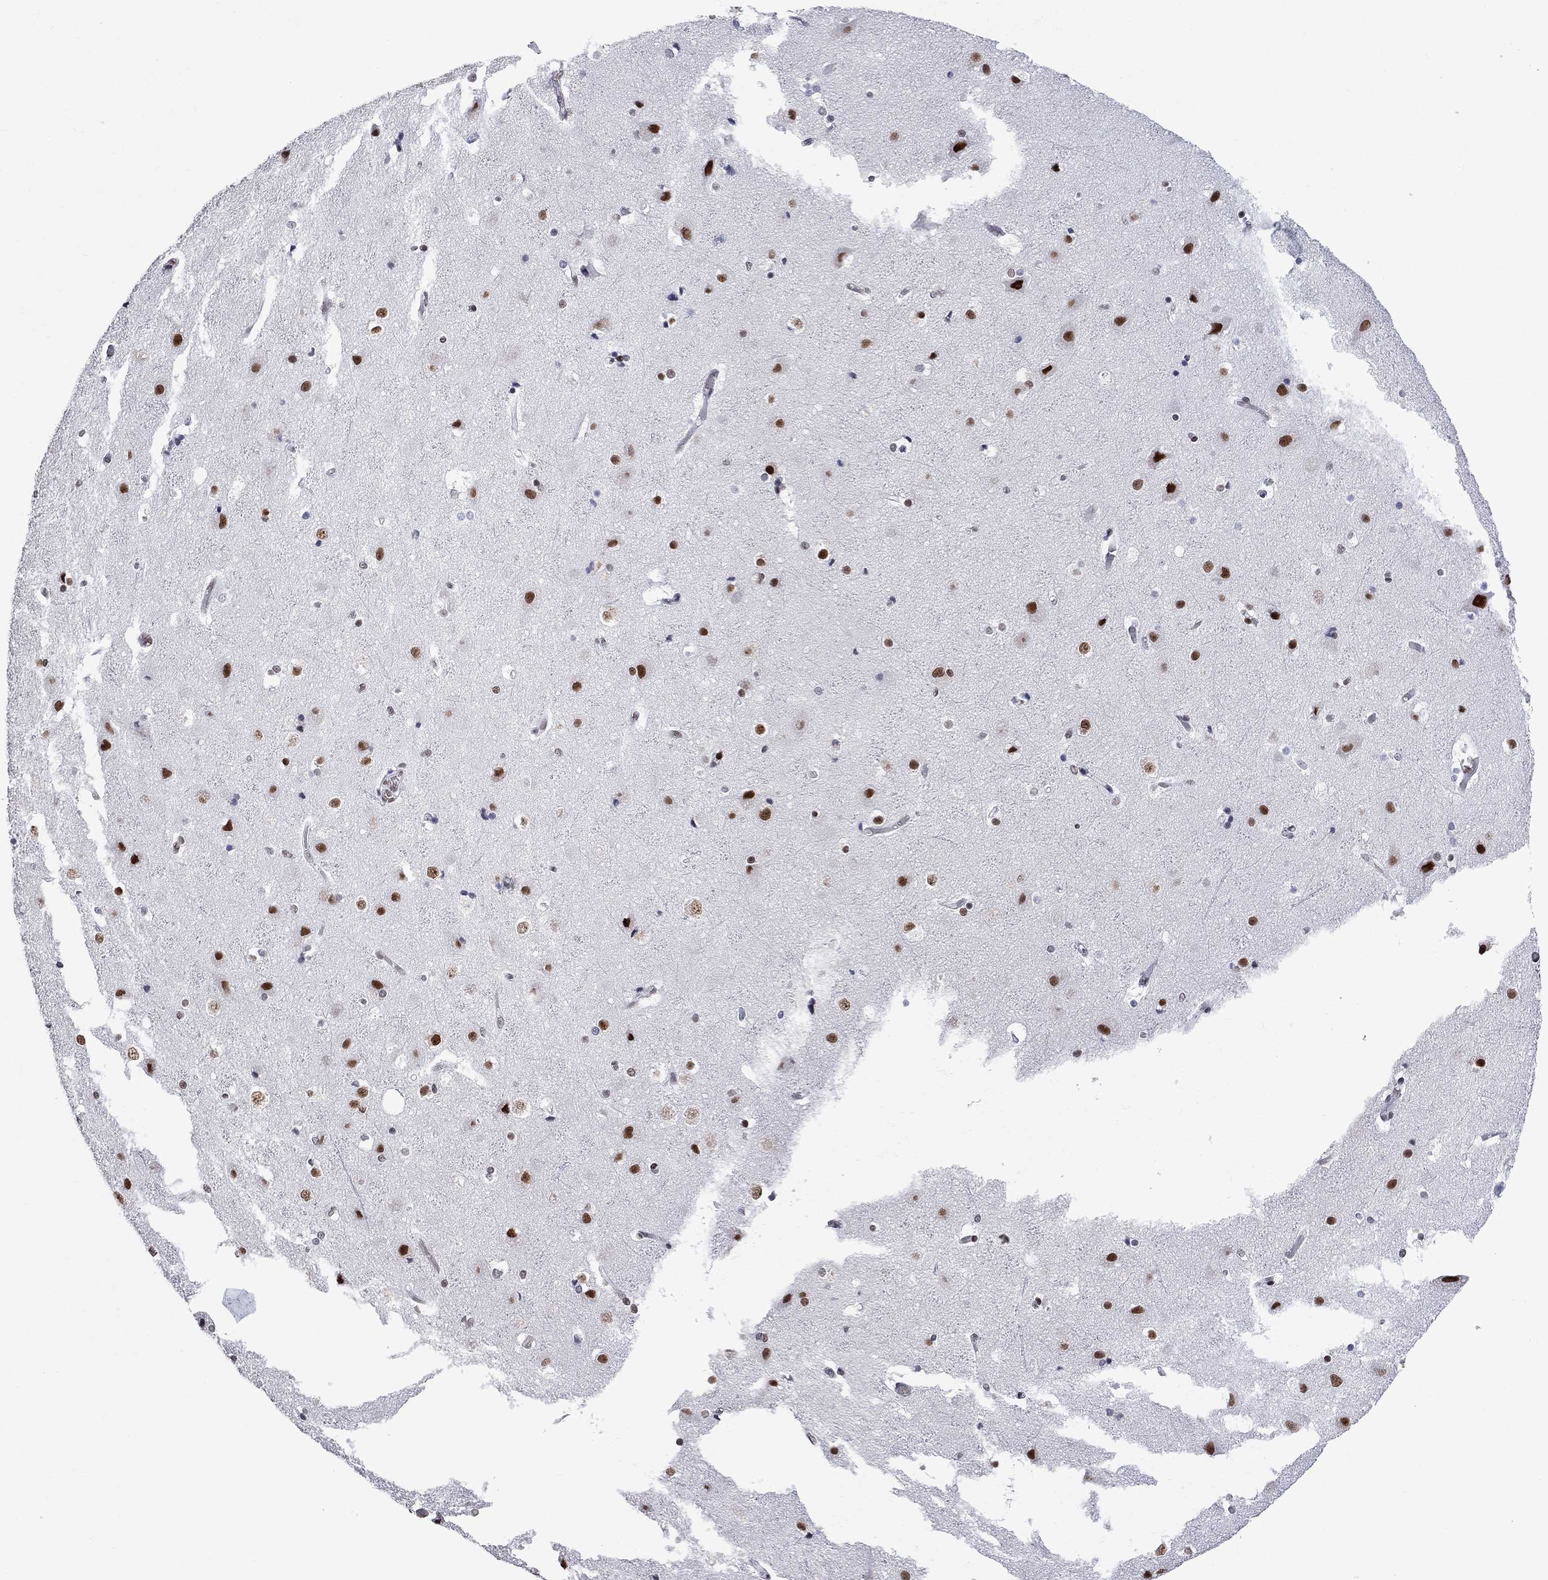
{"staining": {"intensity": "moderate", "quantity": "25%-75%", "location": "nuclear"}, "tissue": "cerebral cortex", "cell_type": "Endothelial cells", "image_type": "normal", "snomed": [{"axis": "morphology", "description": "Normal tissue, NOS"}, {"axis": "topography", "description": "Cerebral cortex"}], "caption": "Approximately 25%-75% of endothelial cells in unremarkable cerebral cortex reveal moderate nuclear protein expression as visualized by brown immunohistochemical staining.", "gene": "ZBTB47", "patient": {"sex": "female", "age": 52}}